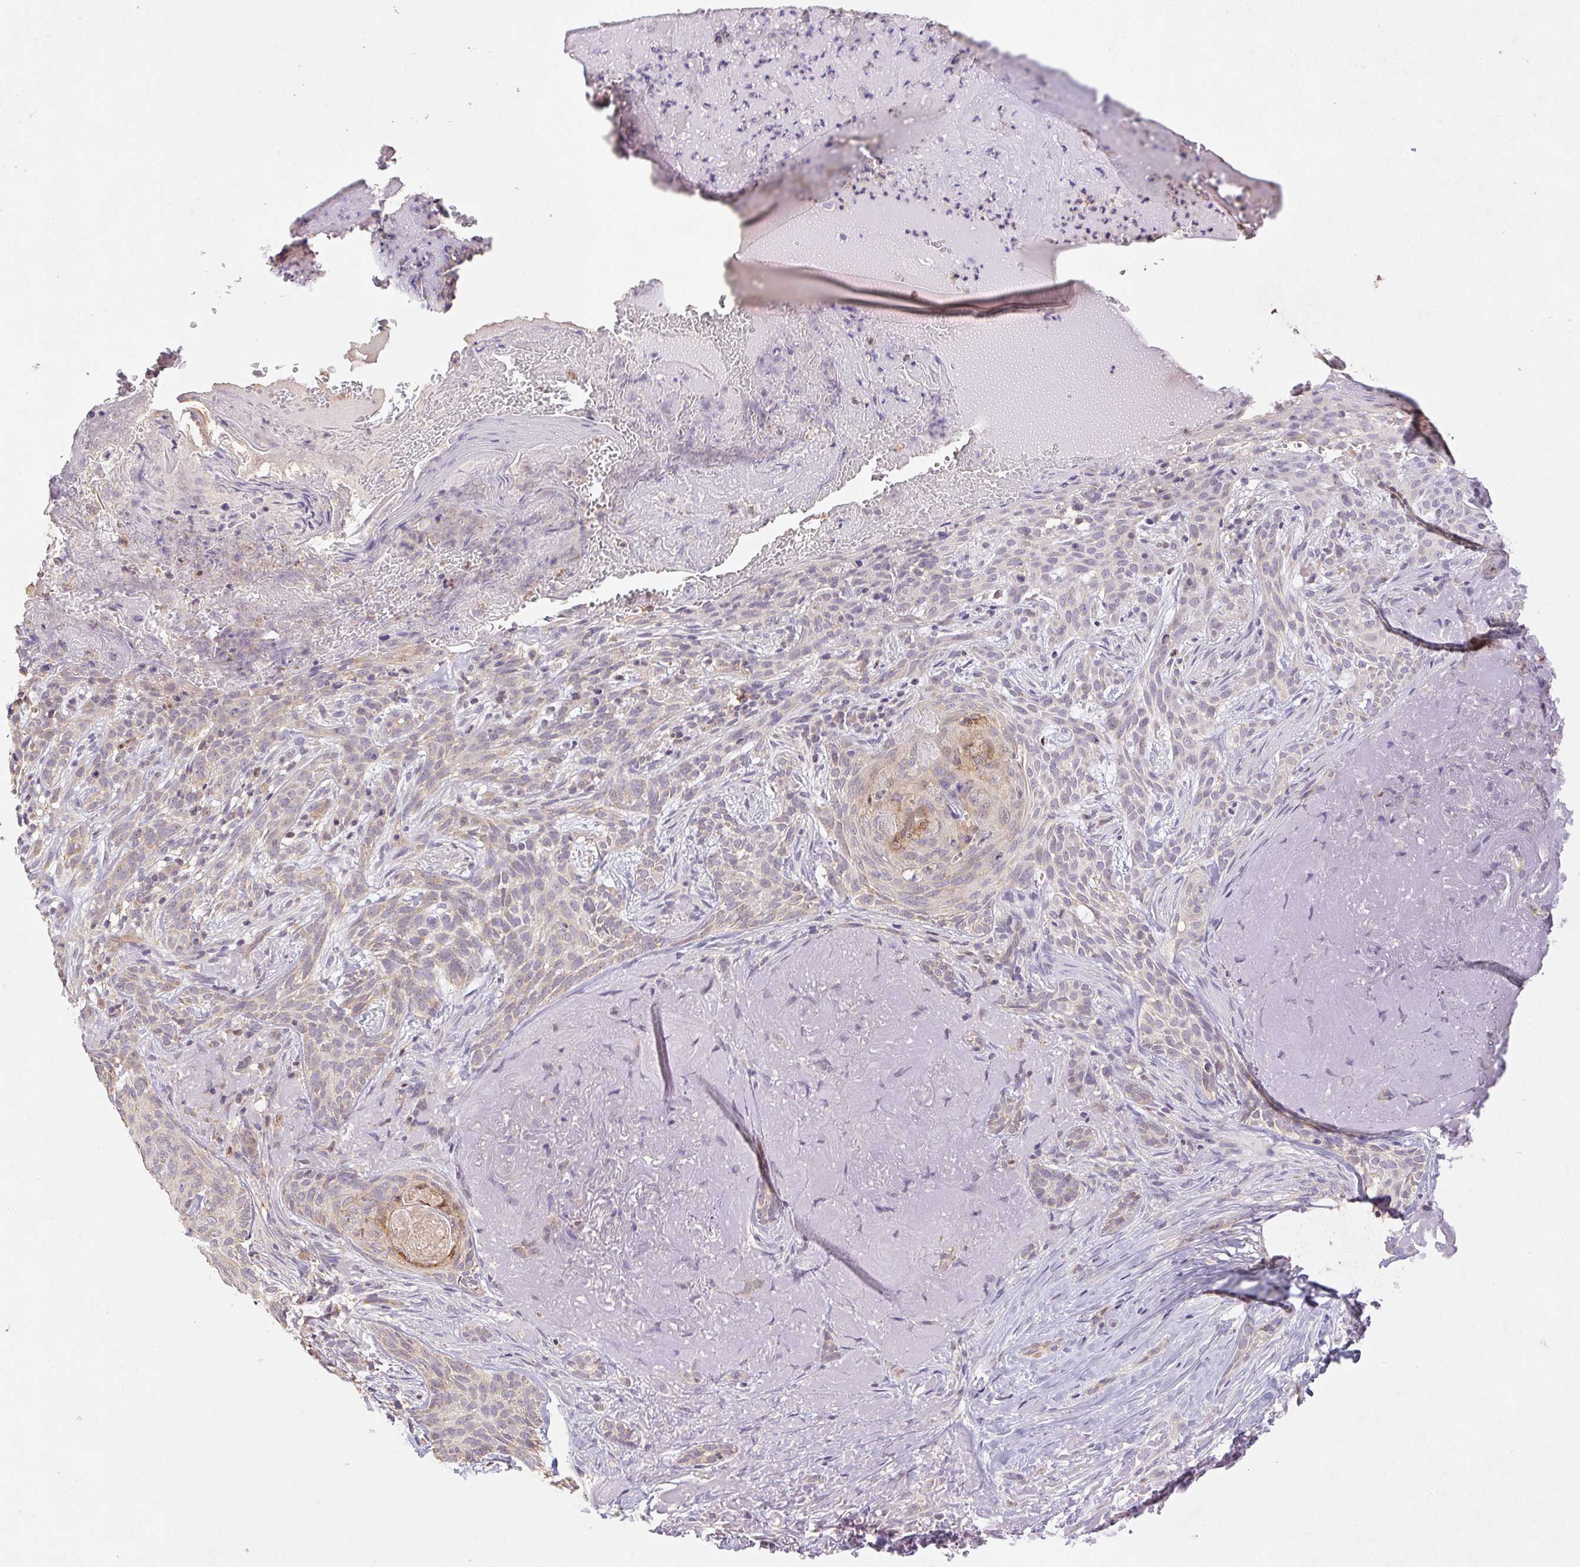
{"staining": {"intensity": "weak", "quantity": "<25%", "location": "cytoplasmic/membranous"}, "tissue": "skin cancer", "cell_type": "Tumor cells", "image_type": "cancer", "snomed": [{"axis": "morphology", "description": "Basal cell carcinoma"}, {"axis": "topography", "description": "Skin"}], "caption": "Immunohistochemical staining of skin basal cell carcinoma demonstrates no significant staining in tumor cells. Nuclei are stained in blue.", "gene": "RAB11A", "patient": {"sex": "male", "age": 84}}